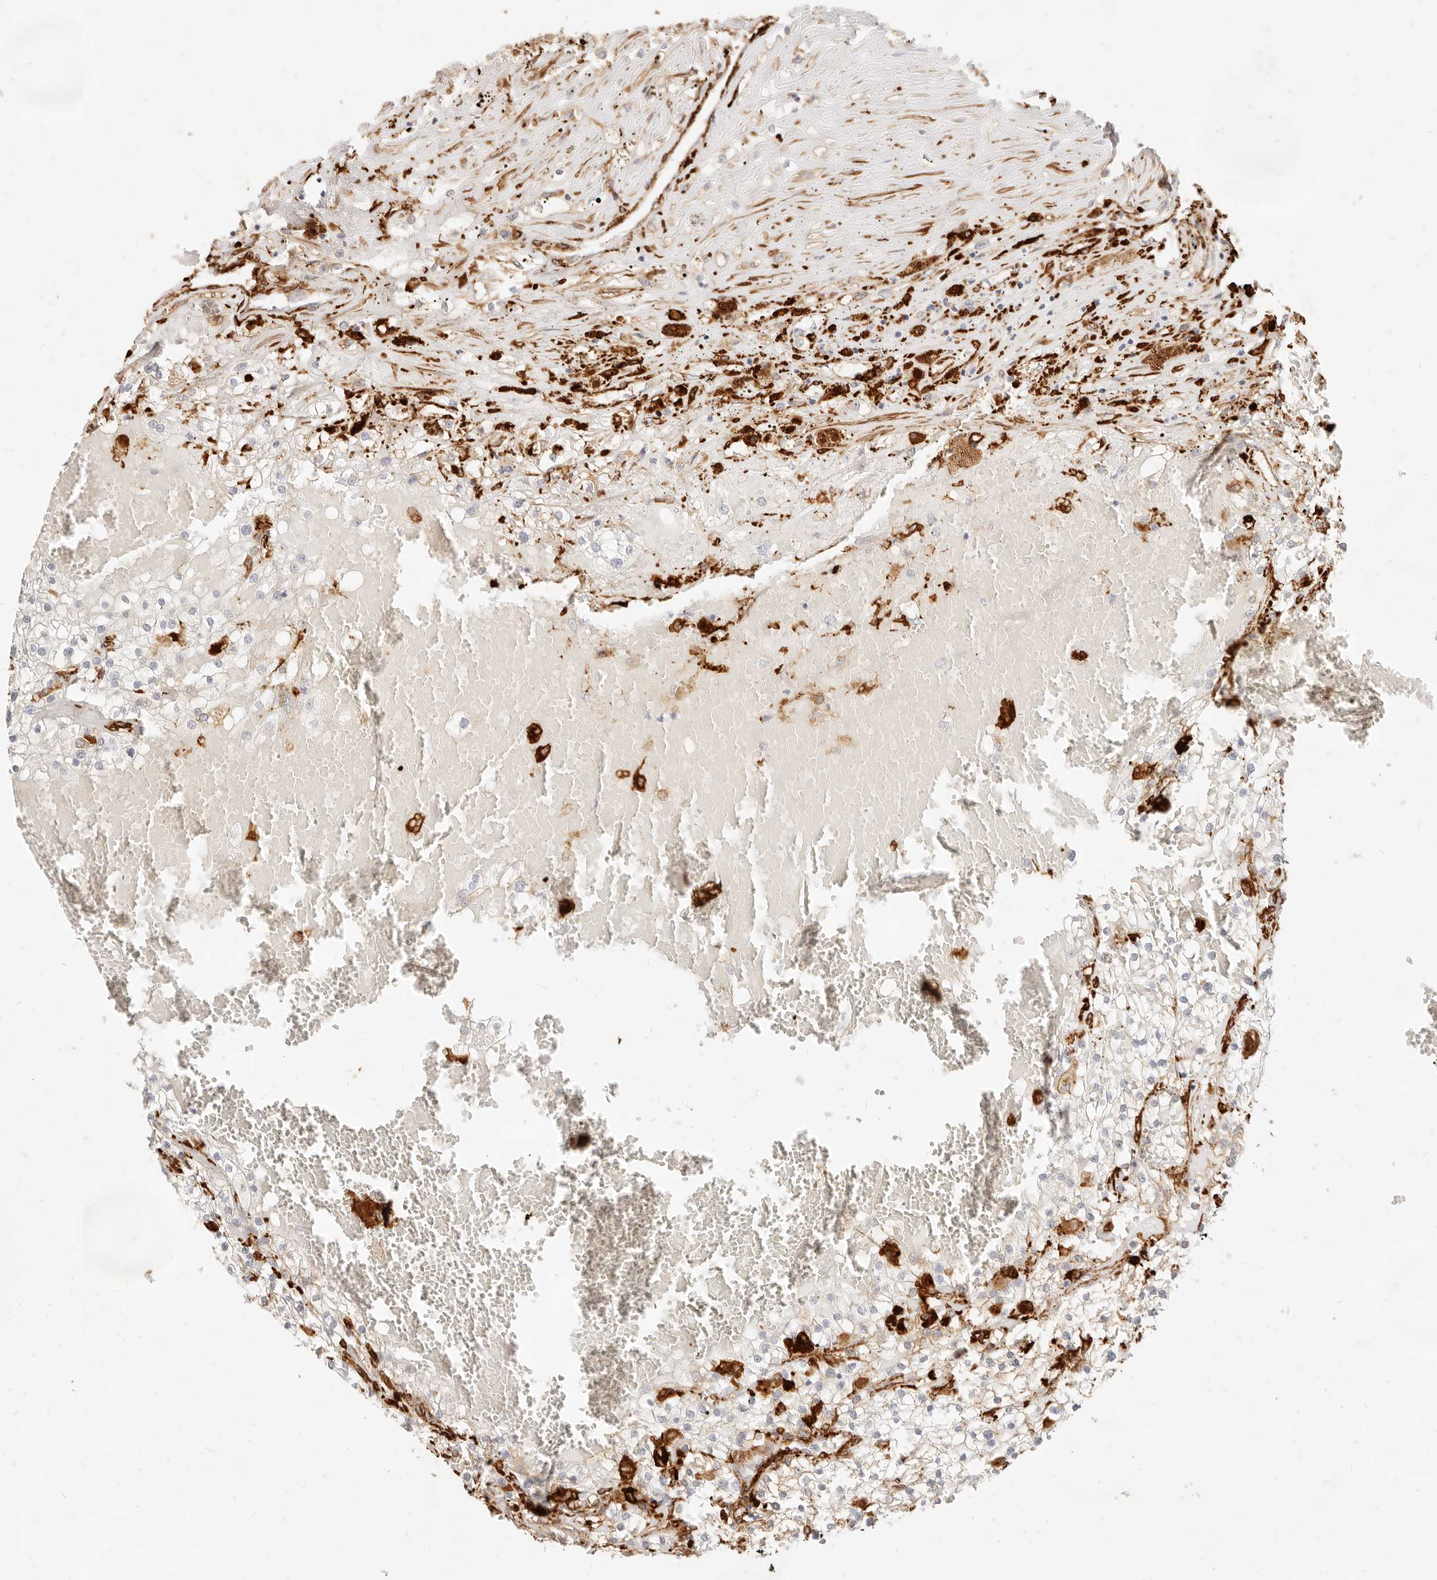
{"staining": {"intensity": "negative", "quantity": "none", "location": "none"}, "tissue": "renal cancer", "cell_type": "Tumor cells", "image_type": "cancer", "snomed": [{"axis": "morphology", "description": "Normal tissue, NOS"}, {"axis": "morphology", "description": "Adenocarcinoma, NOS"}, {"axis": "topography", "description": "Kidney"}], "caption": "An IHC image of renal adenocarcinoma is shown. There is no staining in tumor cells of renal adenocarcinoma.", "gene": "TMTC2", "patient": {"sex": "male", "age": 68}}